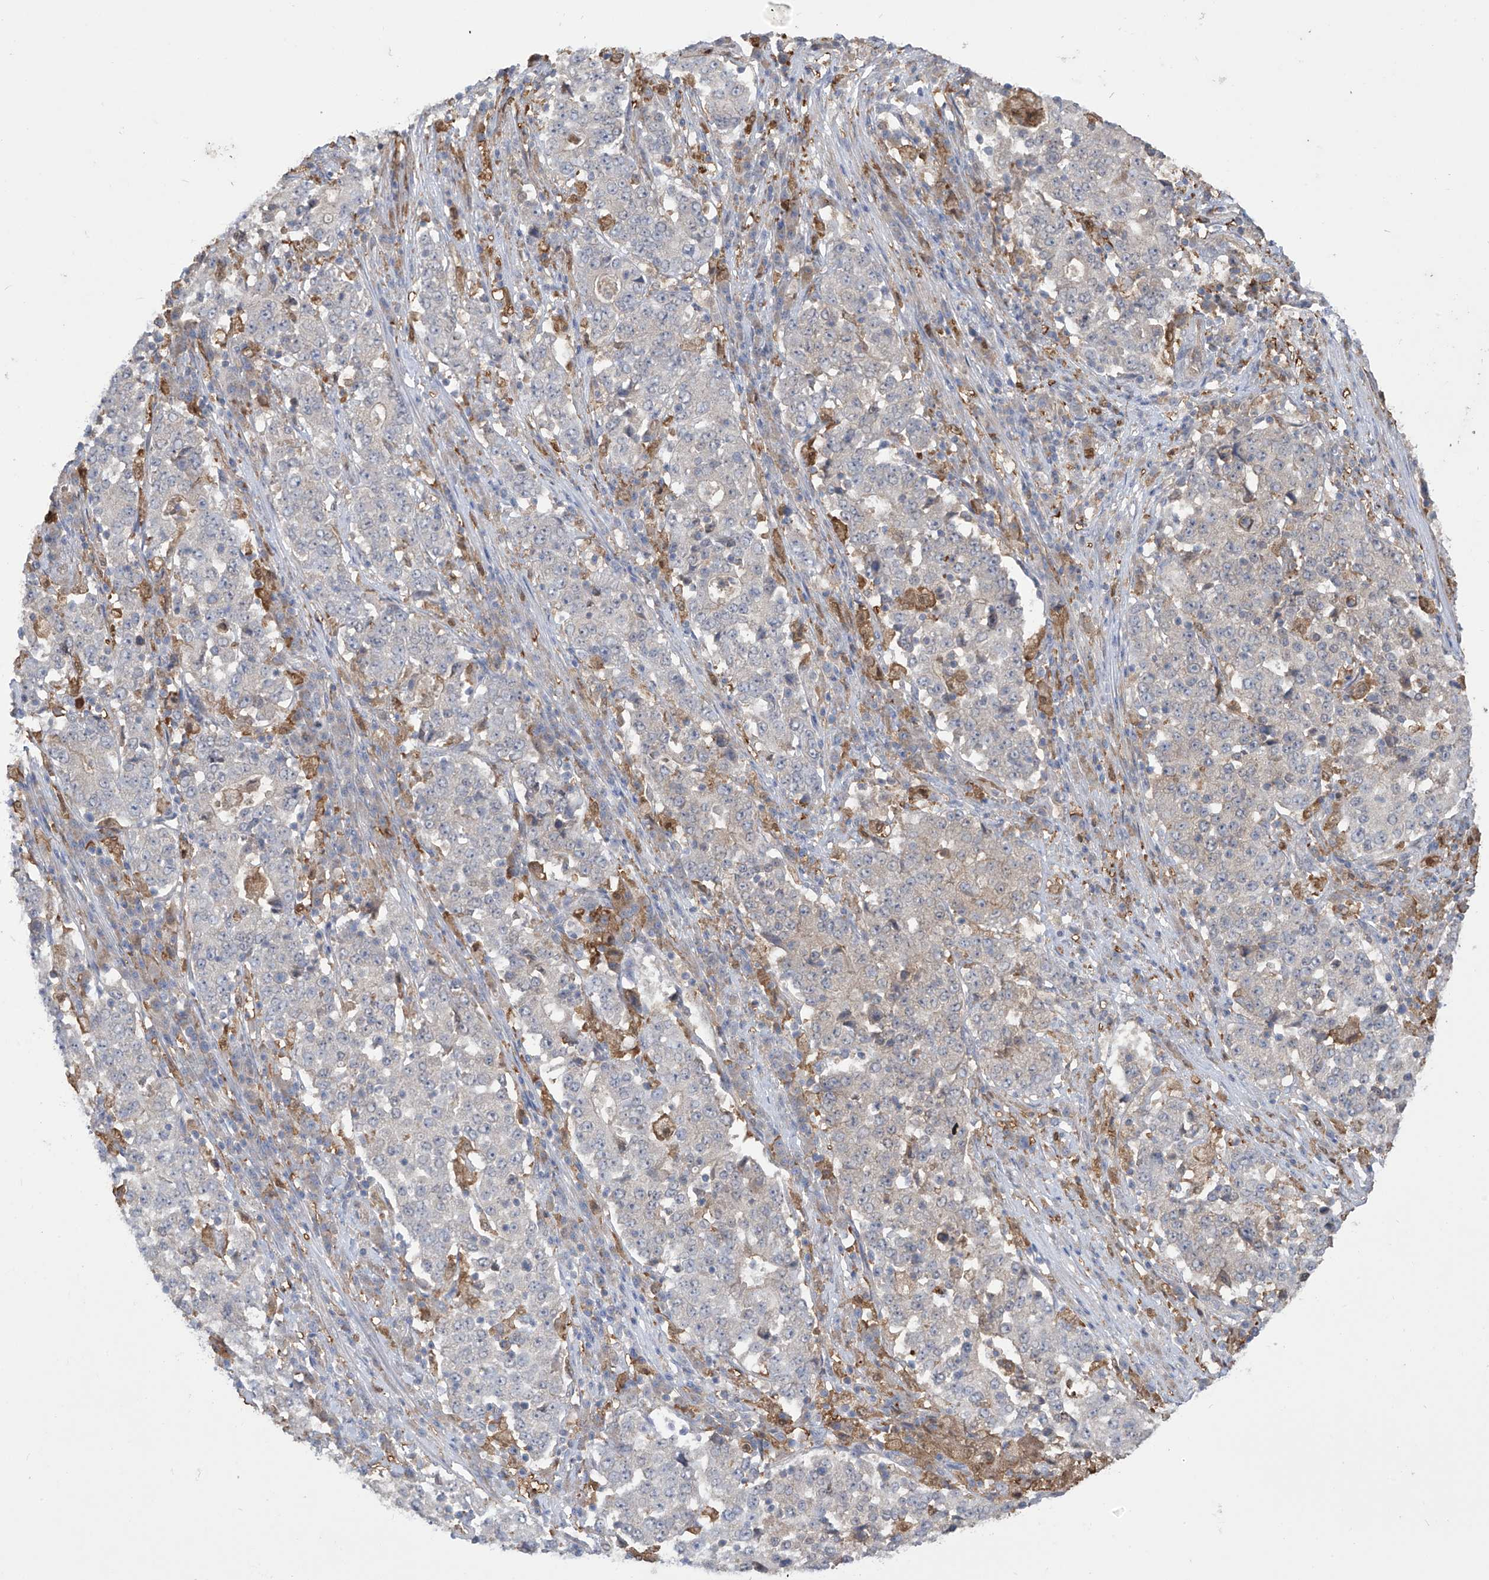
{"staining": {"intensity": "negative", "quantity": "none", "location": "none"}, "tissue": "stomach cancer", "cell_type": "Tumor cells", "image_type": "cancer", "snomed": [{"axis": "morphology", "description": "Adenocarcinoma, NOS"}, {"axis": "topography", "description": "Stomach"}], "caption": "IHC photomicrograph of neoplastic tissue: stomach cancer (adenocarcinoma) stained with DAB exhibits no significant protein positivity in tumor cells.", "gene": "IDH1", "patient": {"sex": "male", "age": 59}}